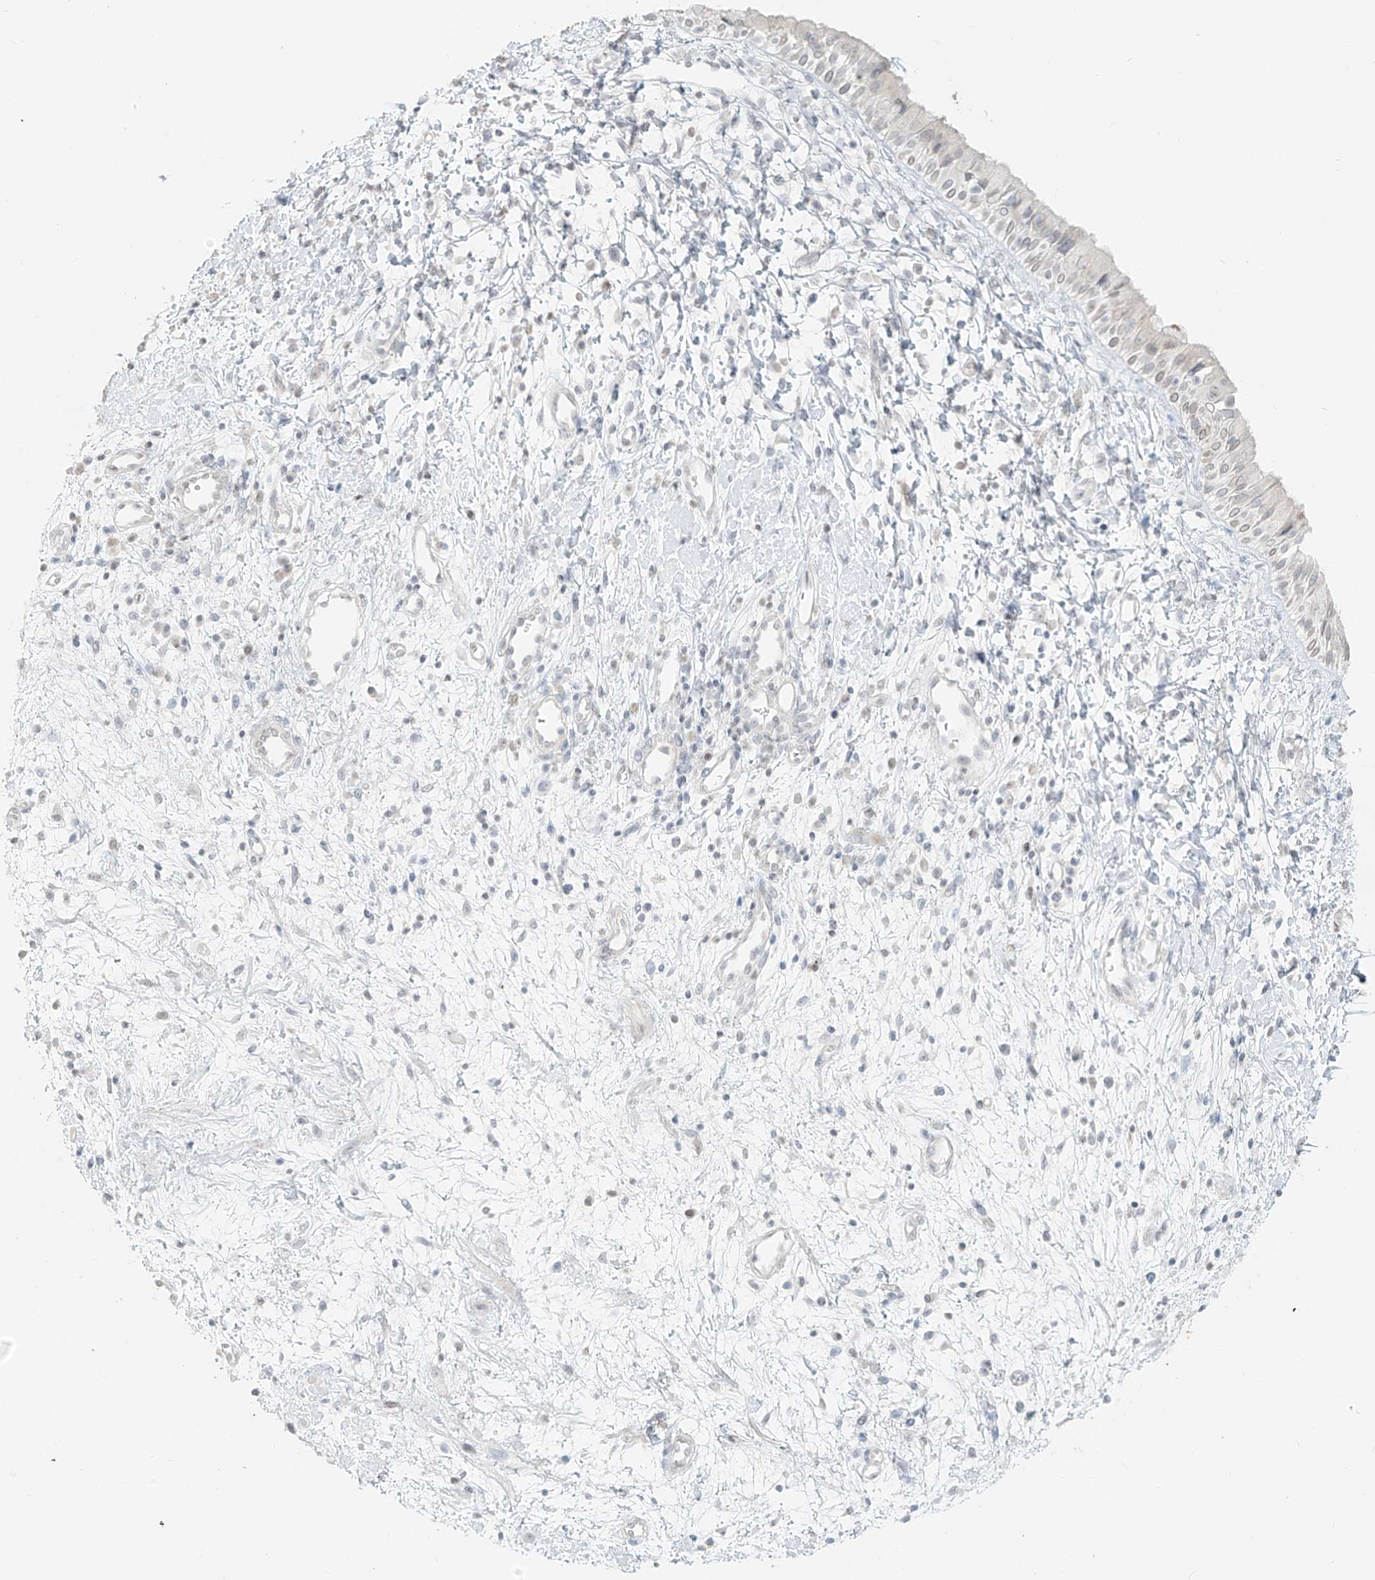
{"staining": {"intensity": "negative", "quantity": "none", "location": "none"}, "tissue": "nasopharynx", "cell_type": "Respiratory epithelial cells", "image_type": "normal", "snomed": [{"axis": "morphology", "description": "Normal tissue, NOS"}, {"axis": "topography", "description": "Nasopharynx"}], "caption": "Immunohistochemistry micrograph of normal nasopharynx: human nasopharynx stained with DAB (3,3'-diaminobenzidine) displays no significant protein positivity in respiratory epithelial cells.", "gene": "OSBPL7", "patient": {"sex": "male", "age": 22}}